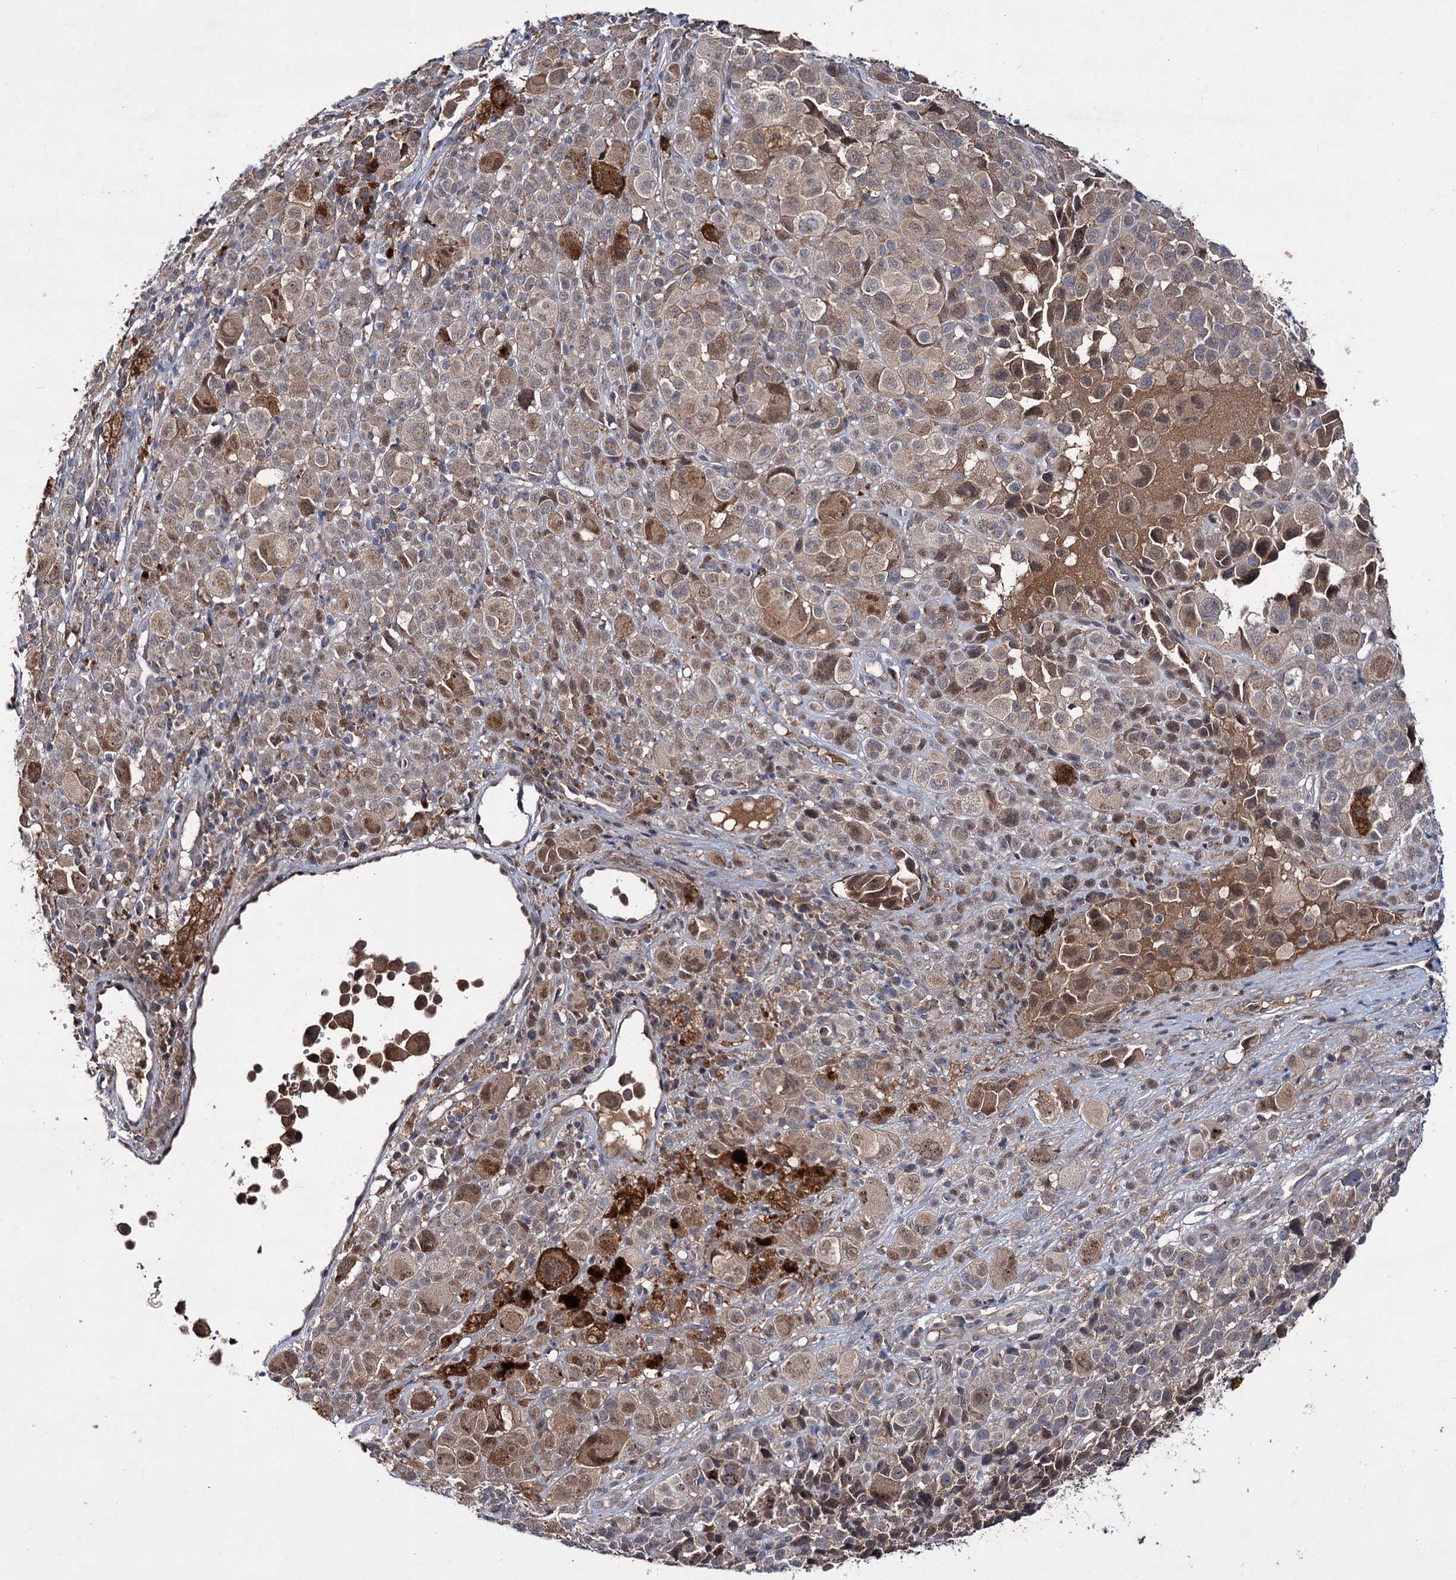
{"staining": {"intensity": "moderate", "quantity": "25%-75%", "location": "cytoplasmic/membranous,nuclear"}, "tissue": "melanoma", "cell_type": "Tumor cells", "image_type": "cancer", "snomed": [{"axis": "morphology", "description": "Malignant melanoma, NOS"}, {"axis": "topography", "description": "Skin of trunk"}], "caption": "A medium amount of moderate cytoplasmic/membranous and nuclear staining is seen in approximately 25%-75% of tumor cells in malignant melanoma tissue. (Brightfield microscopy of DAB IHC at high magnification).", "gene": "PTPN3", "patient": {"sex": "male", "age": 71}}